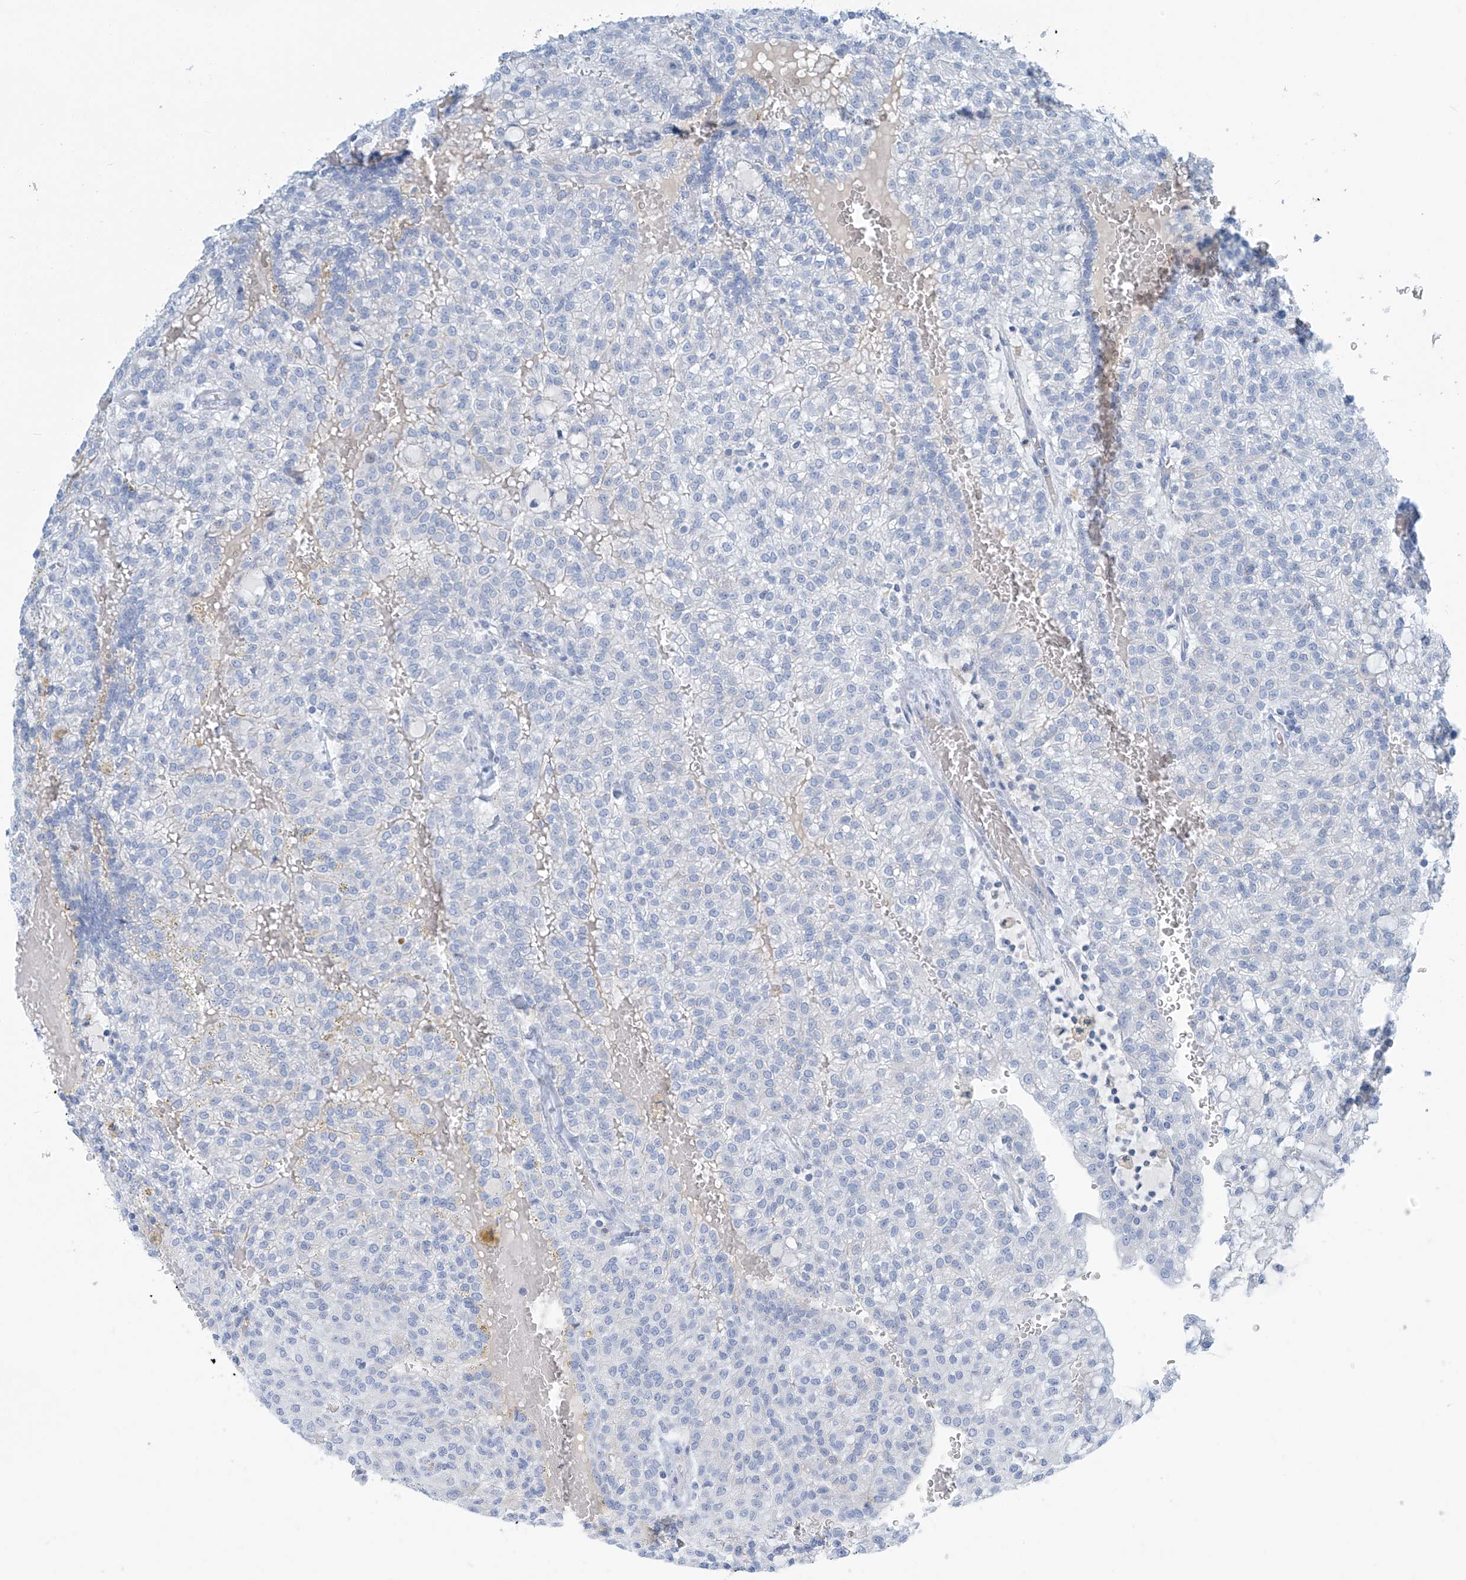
{"staining": {"intensity": "negative", "quantity": "none", "location": "none"}, "tissue": "renal cancer", "cell_type": "Tumor cells", "image_type": "cancer", "snomed": [{"axis": "morphology", "description": "Adenocarcinoma, NOS"}, {"axis": "topography", "description": "Kidney"}], "caption": "Tumor cells are negative for brown protein staining in renal cancer (adenocarcinoma).", "gene": "SGO2", "patient": {"sex": "male", "age": 63}}